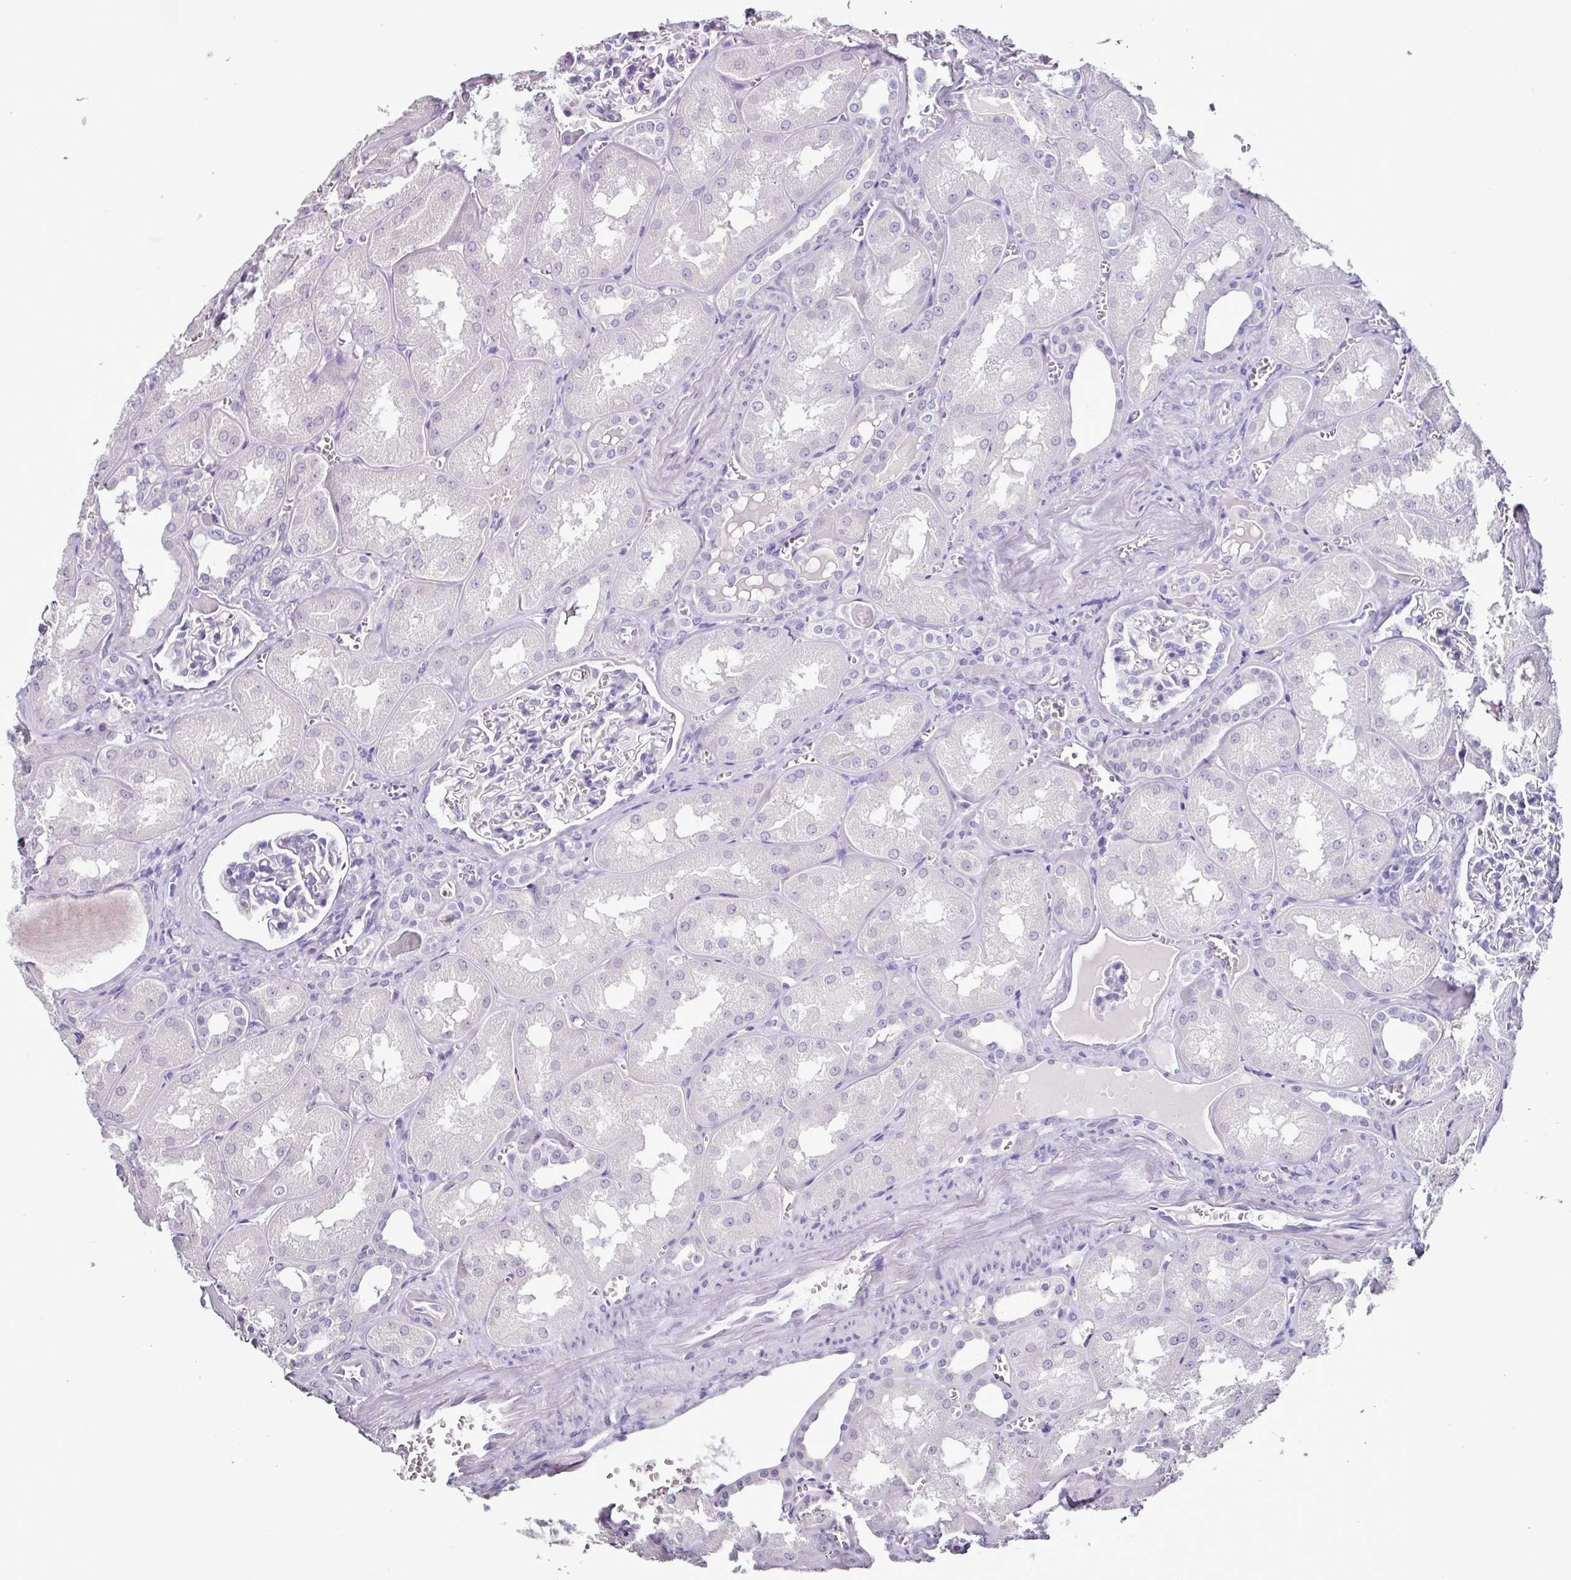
{"staining": {"intensity": "negative", "quantity": "none", "location": "none"}, "tissue": "kidney", "cell_type": "Cells in glomeruli", "image_type": "normal", "snomed": [{"axis": "morphology", "description": "Normal tissue, NOS"}, {"axis": "topography", "description": "Kidney"}], "caption": "The histopathology image demonstrates no significant positivity in cells in glomeruli of kidney. (Brightfield microscopy of DAB (3,3'-diaminobenzidine) IHC at high magnification).", "gene": "GLP2R", "patient": {"sex": "male", "age": 61}}